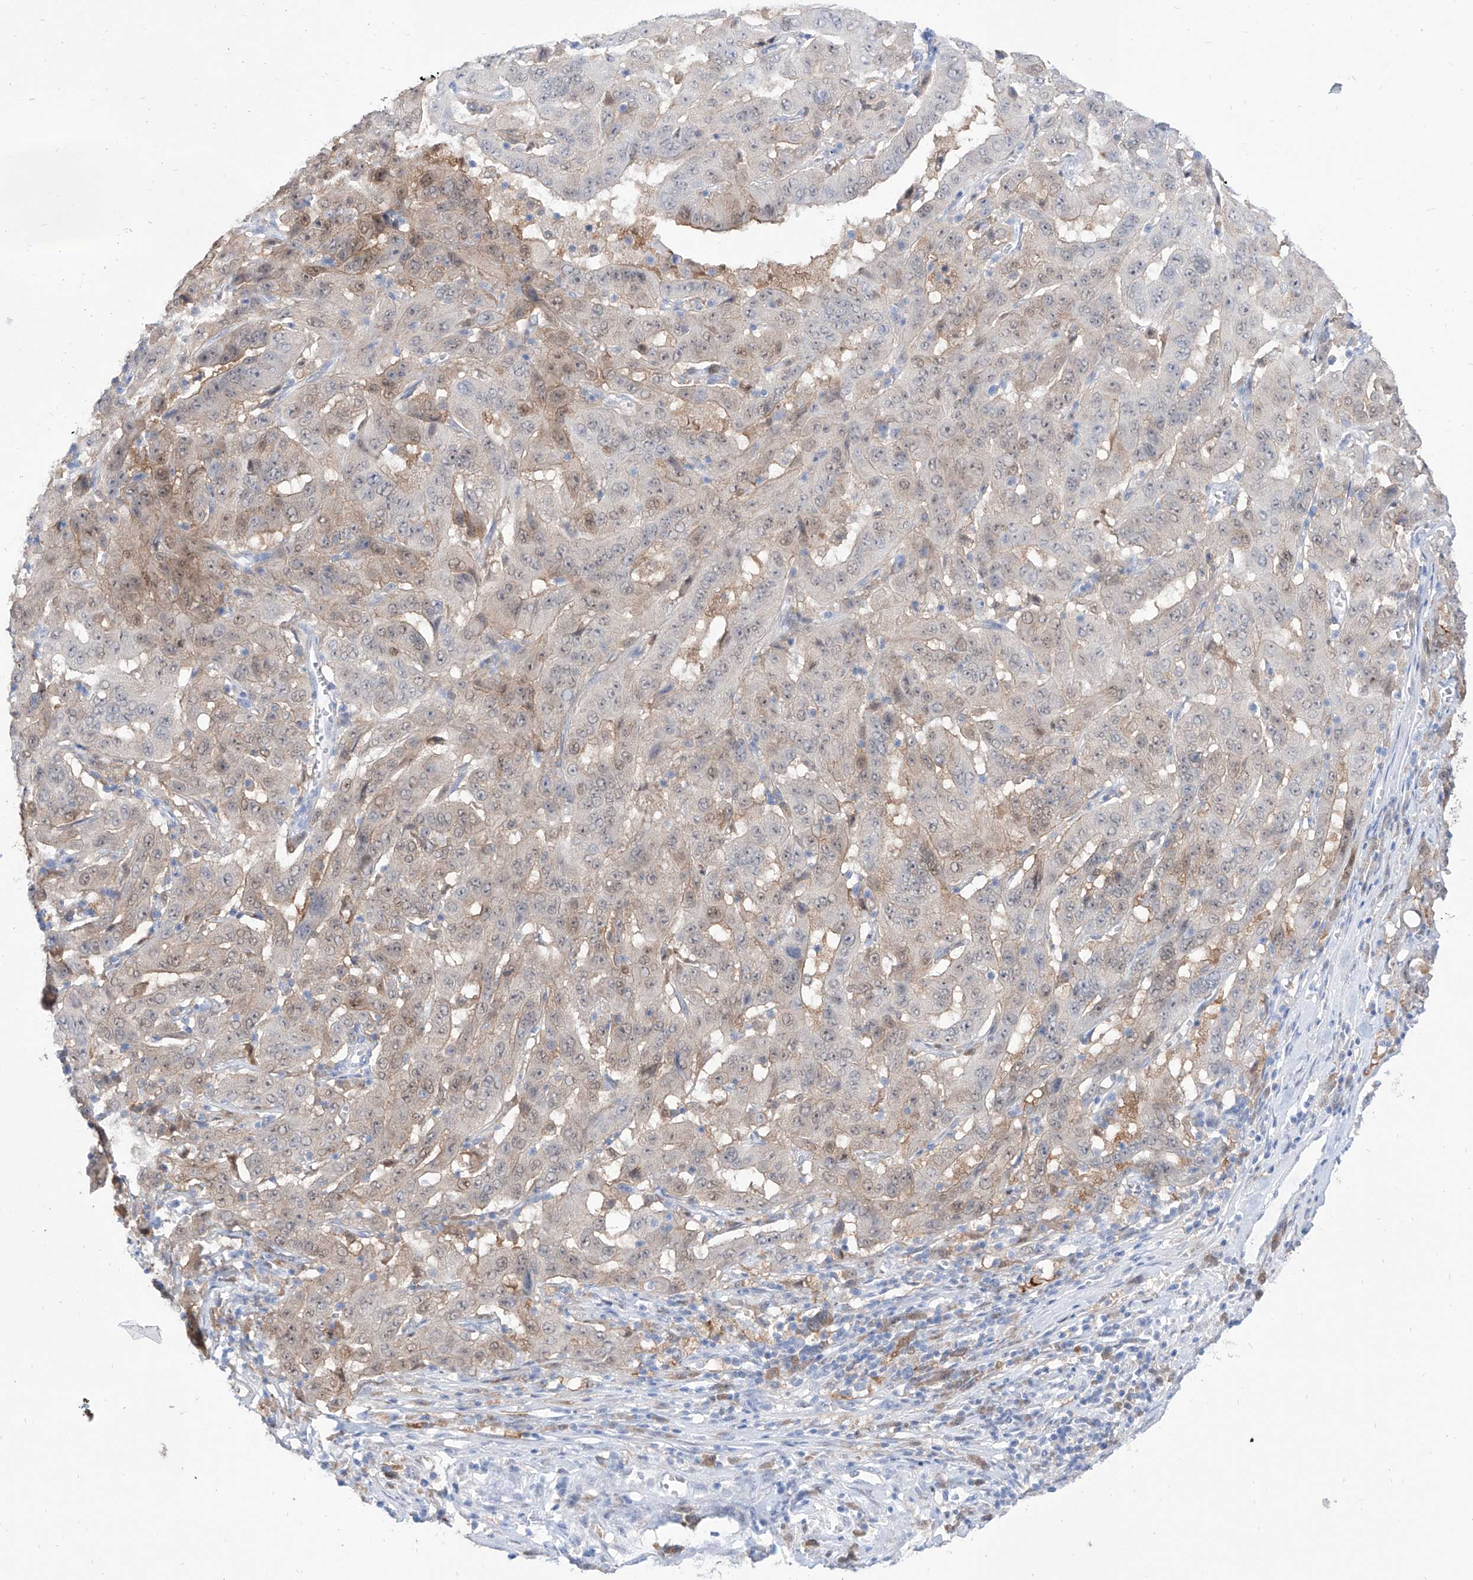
{"staining": {"intensity": "weak", "quantity": "25%-75%", "location": "cytoplasmic/membranous,nuclear"}, "tissue": "pancreatic cancer", "cell_type": "Tumor cells", "image_type": "cancer", "snomed": [{"axis": "morphology", "description": "Adenocarcinoma, NOS"}, {"axis": "topography", "description": "Pancreas"}], "caption": "Immunohistochemistry (IHC) micrograph of neoplastic tissue: human pancreatic adenocarcinoma stained using immunohistochemistry reveals low levels of weak protein expression localized specifically in the cytoplasmic/membranous and nuclear of tumor cells, appearing as a cytoplasmic/membranous and nuclear brown color.", "gene": "PDXK", "patient": {"sex": "male", "age": 63}}